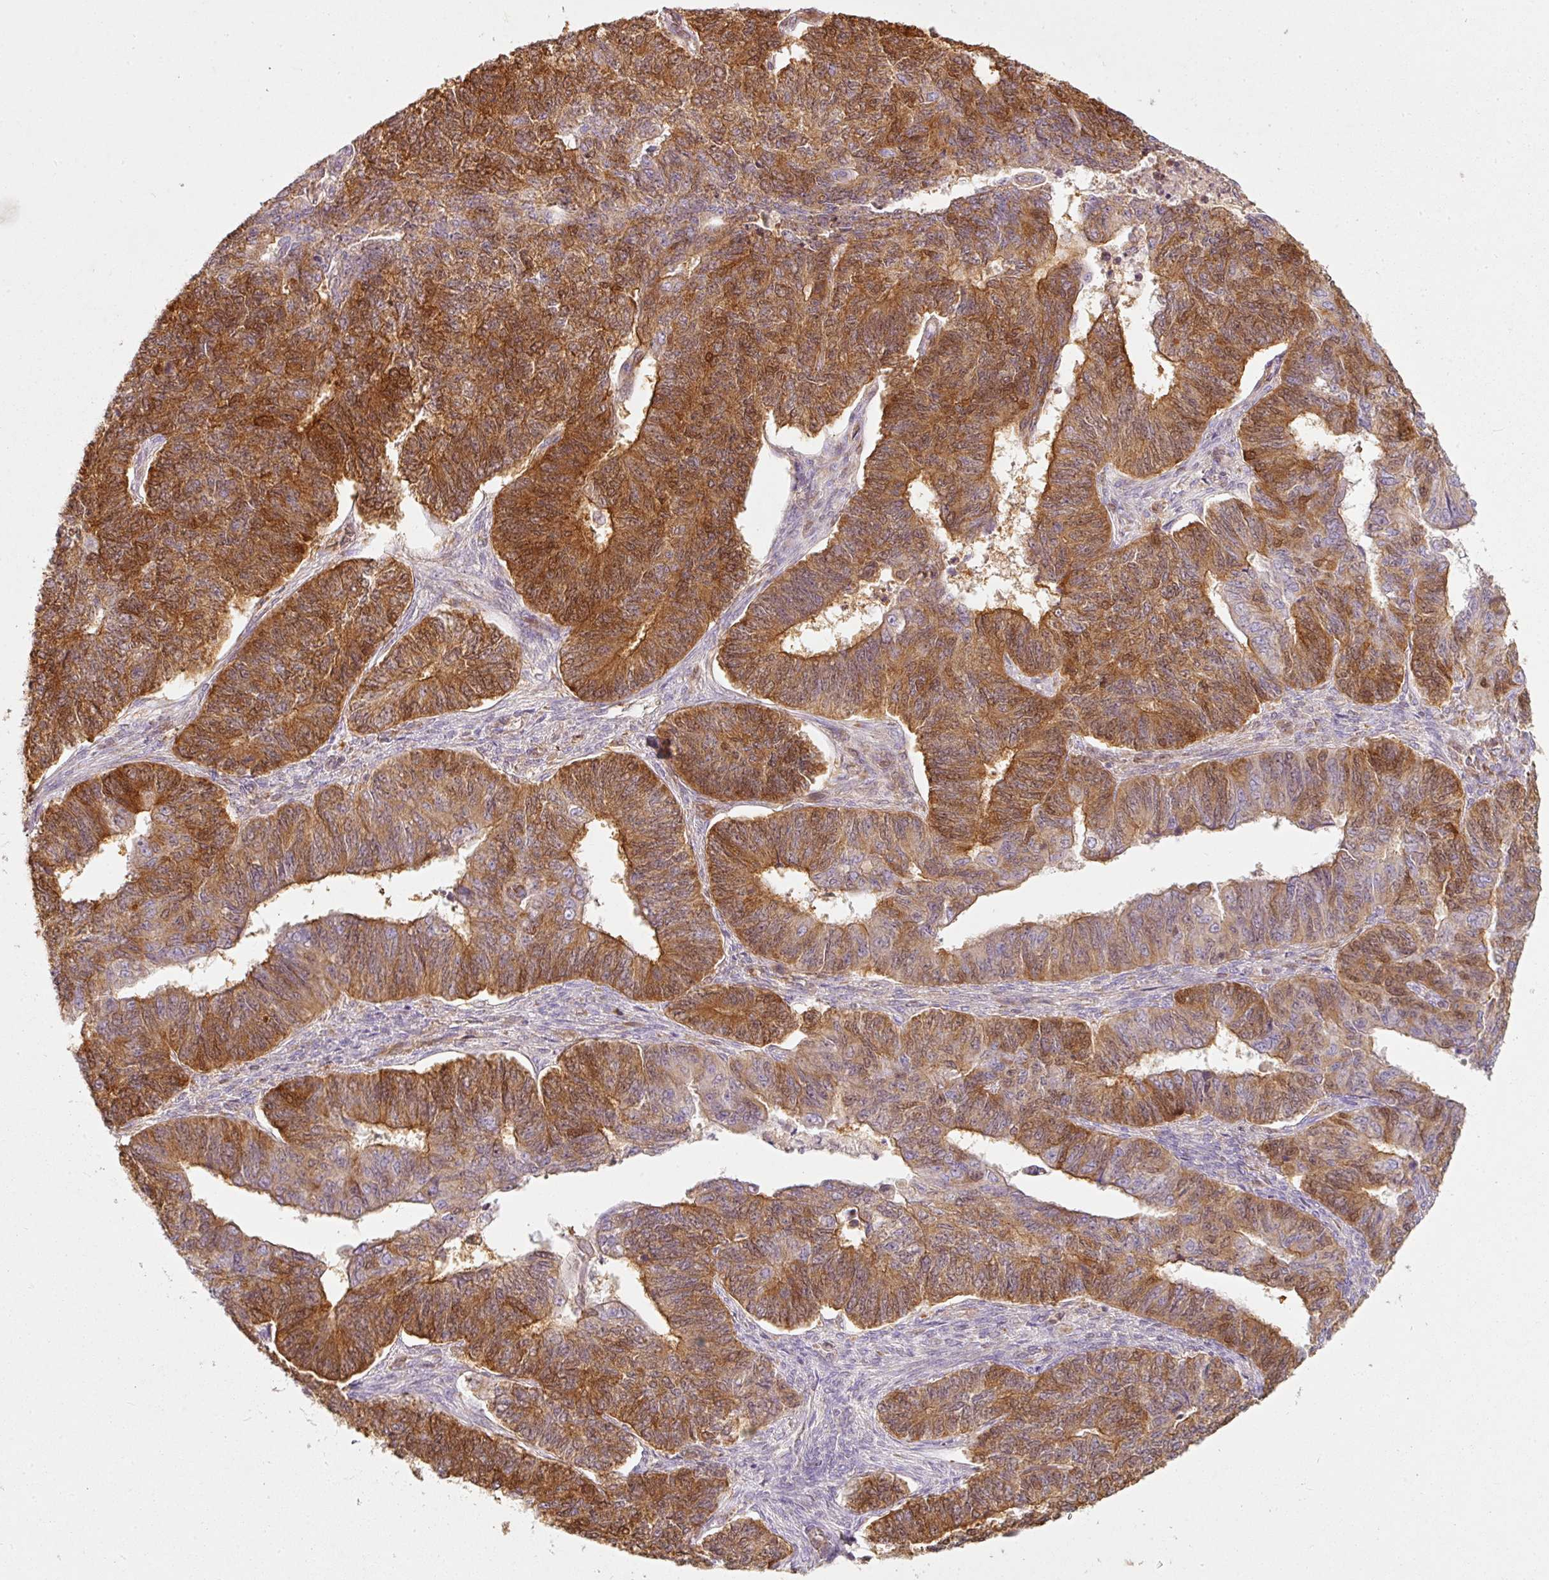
{"staining": {"intensity": "strong", "quantity": ">75%", "location": "cytoplasmic/membranous,nuclear"}, "tissue": "endometrial cancer", "cell_type": "Tumor cells", "image_type": "cancer", "snomed": [{"axis": "morphology", "description": "Adenocarcinoma, NOS"}, {"axis": "topography", "description": "Endometrium"}], "caption": "IHC (DAB) staining of human adenocarcinoma (endometrial) demonstrates strong cytoplasmic/membranous and nuclear protein expression in approximately >75% of tumor cells. (DAB IHC with brightfield microscopy, high magnification).", "gene": "DUT", "patient": {"sex": "female", "age": 32}}